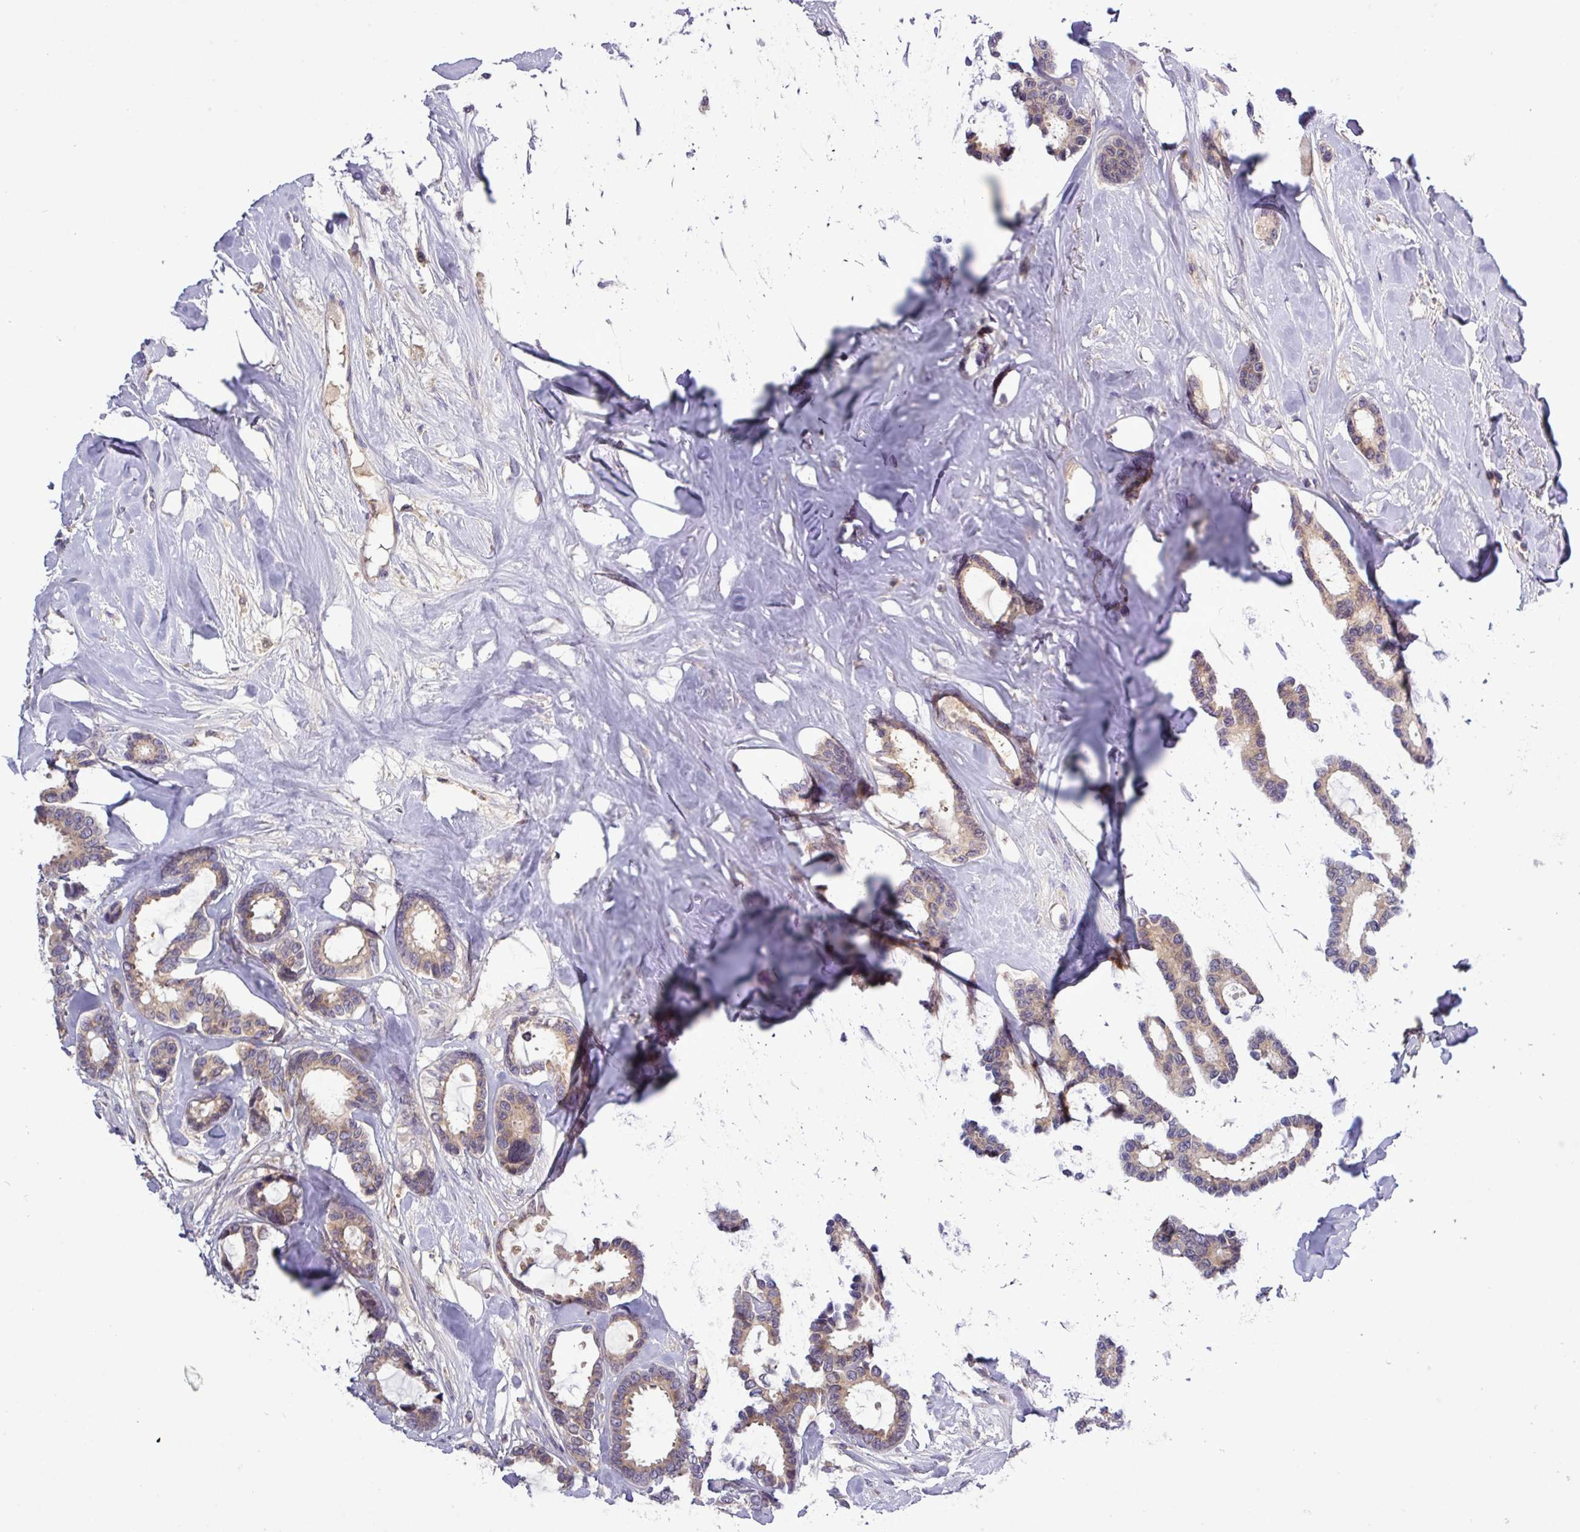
{"staining": {"intensity": "weak", "quantity": ">75%", "location": "cytoplasmic/membranous"}, "tissue": "breast cancer", "cell_type": "Tumor cells", "image_type": "cancer", "snomed": [{"axis": "morphology", "description": "Duct carcinoma"}, {"axis": "topography", "description": "Breast"}], "caption": "High-magnification brightfield microscopy of breast cancer (invasive ductal carcinoma) stained with DAB (3,3'-diaminobenzidine) (brown) and counterstained with hematoxylin (blue). tumor cells exhibit weak cytoplasmic/membranous expression is appreciated in about>75% of cells.", "gene": "TMEM62", "patient": {"sex": "female", "age": 87}}